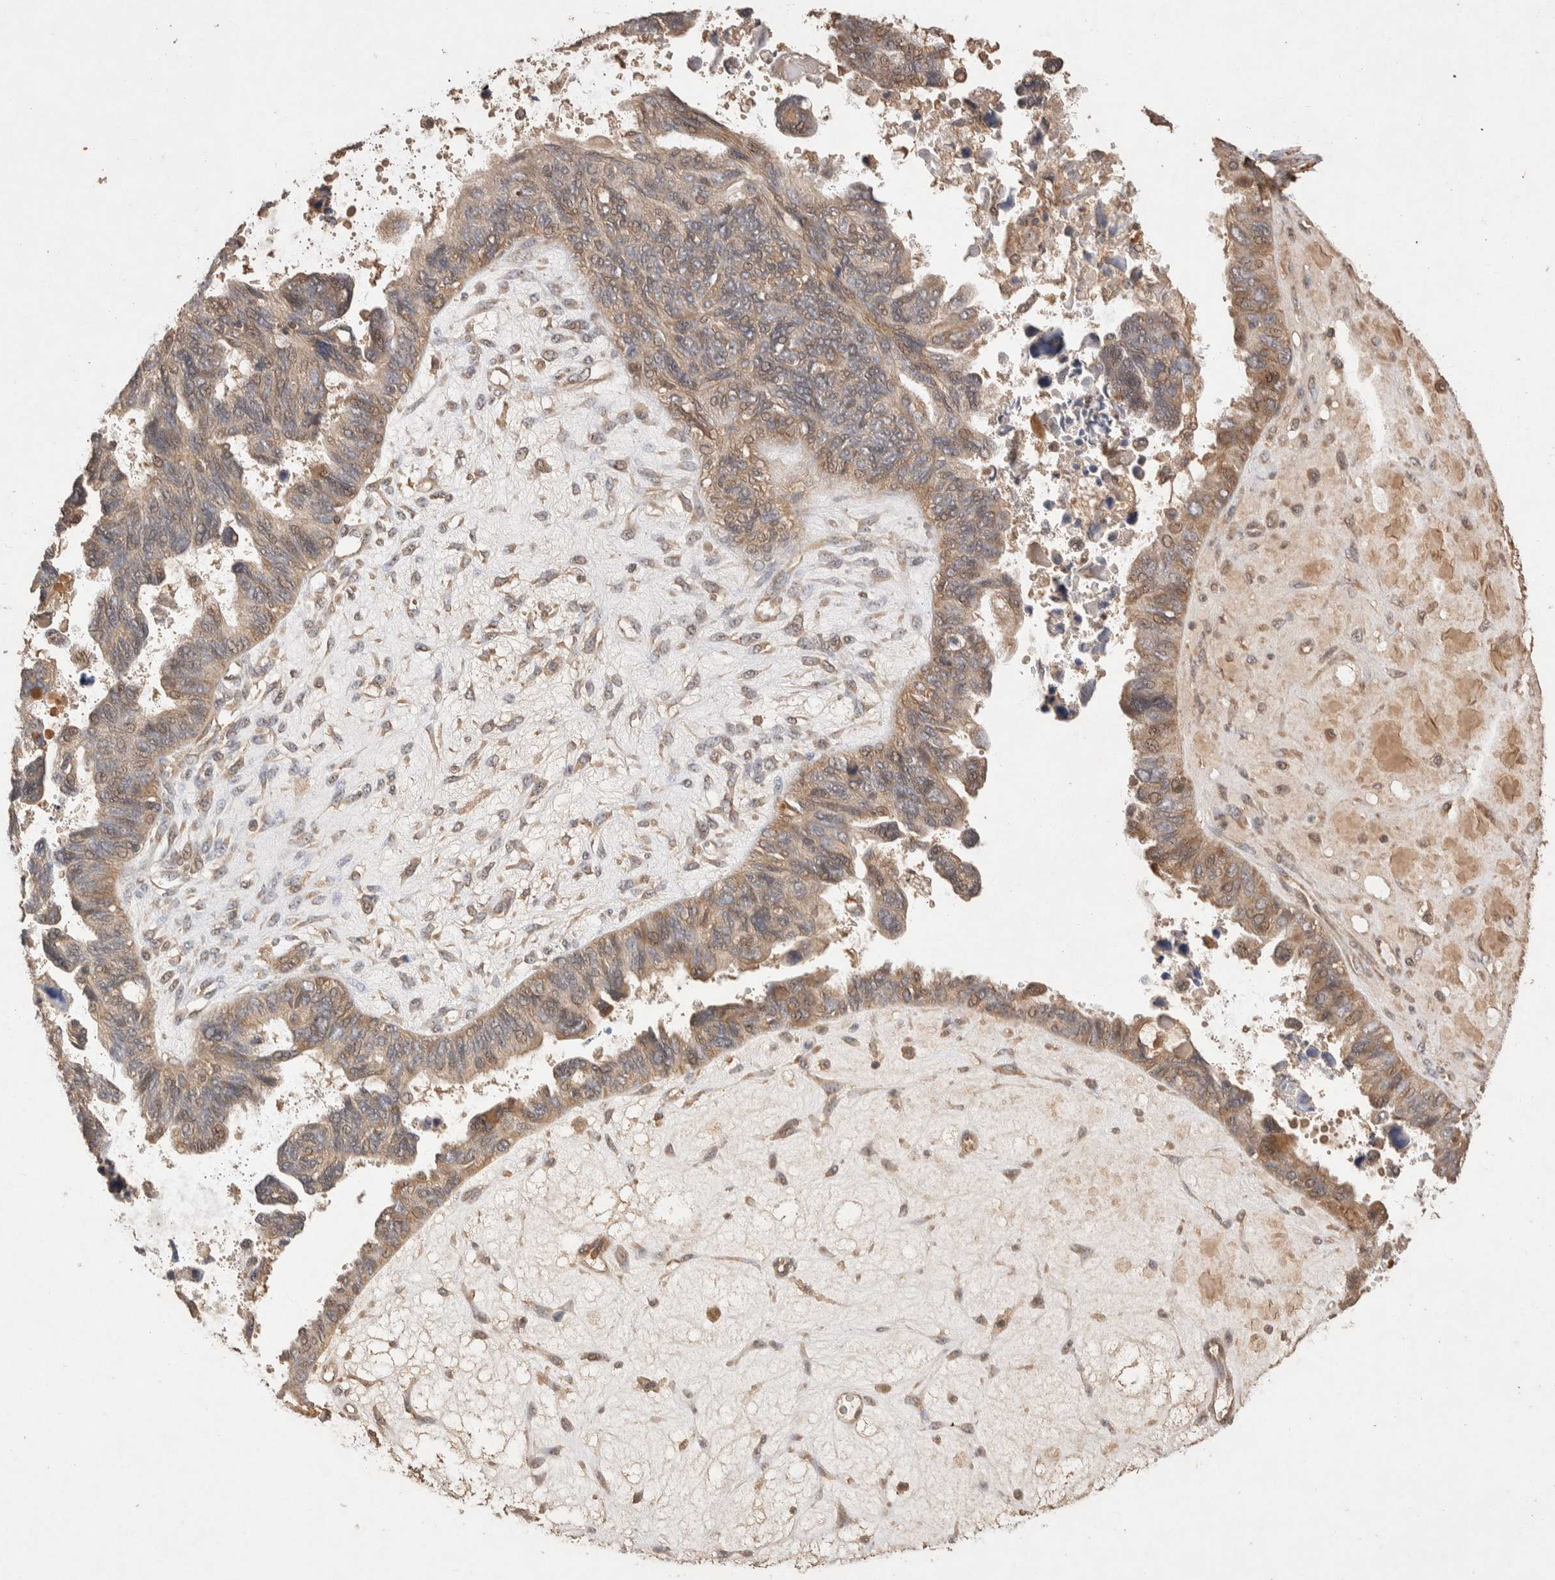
{"staining": {"intensity": "moderate", "quantity": "25%-75%", "location": "cytoplasmic/membranous"}, "tissue": "ovarian cancer", "cell_type": "Tumor cells", "image_type": "cancer", "snomed": [{"axis": "morphology", "description": "Cystadenocarcinoma, serous, NOS"}, {"axis": "topography", "description": "Ovary"}], "caption": "An IHC image of tumor tissue is shown. Protein staining in brown highlights moderate cytoplasmic/membranous positivity in ovarian cancer (serous cystadenocarcinoma) within tumor cells.", "gene": "NSMAF", "patient": {"sex": "female", "age": 79}}